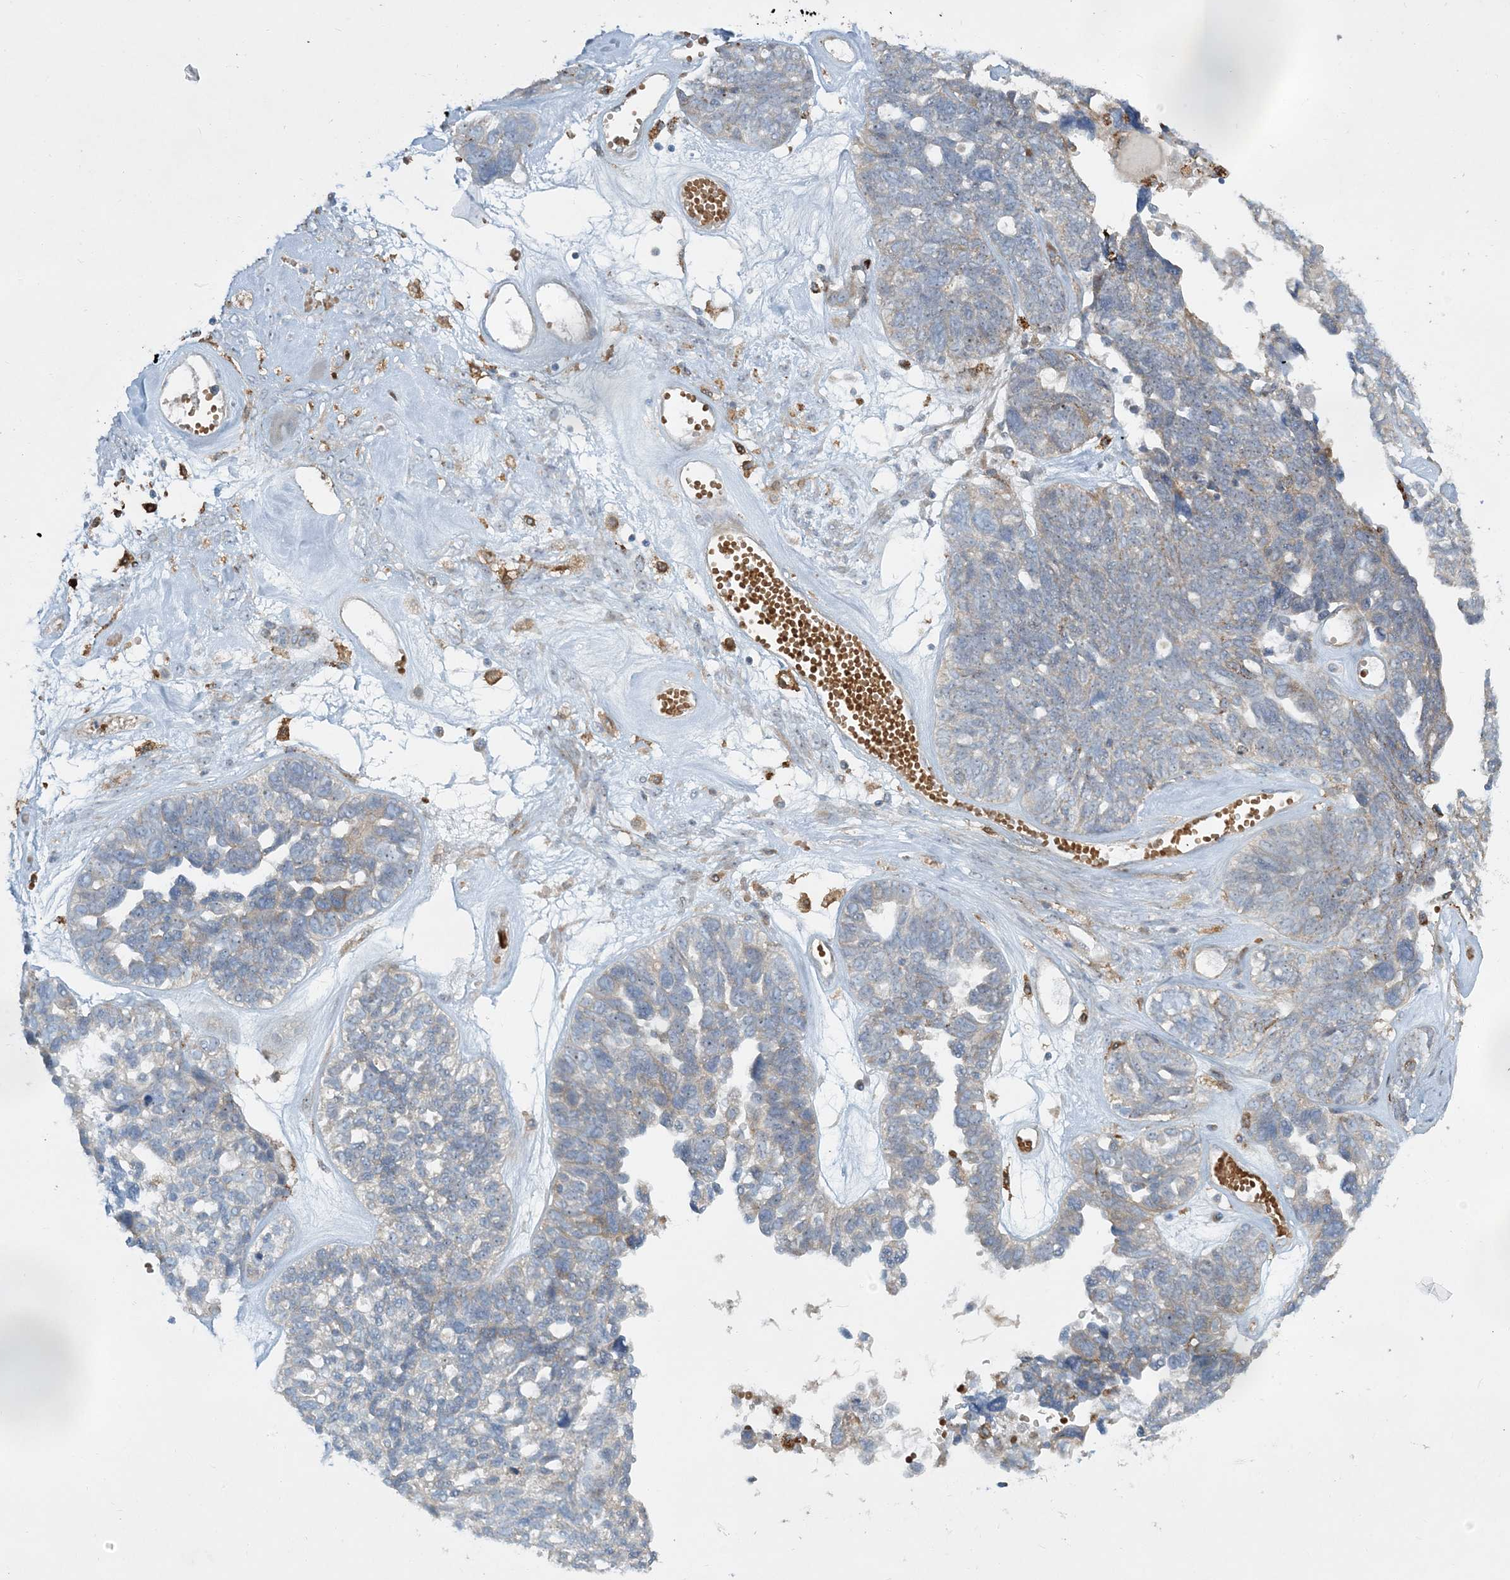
{"staining": {"intensity": "negative", "quantity": "none", "location": "none"}, "tissue": "ovarian cancer", "cell_type": "Tumor cells", "image_type": "cancer", "snomed": [{"axis": "morphology", "description": "Cystadenocarcinoma, serous, NOS"}, {"axis": "topography", "description": "Ovary"}], "caption": "Immunohistochemistry of human serous cystadenocarcinoma (ovarian) demonstrates no expression in tumor cells.", "gene": "LTN1", "patient": {"sex": "female", "age": 79}}